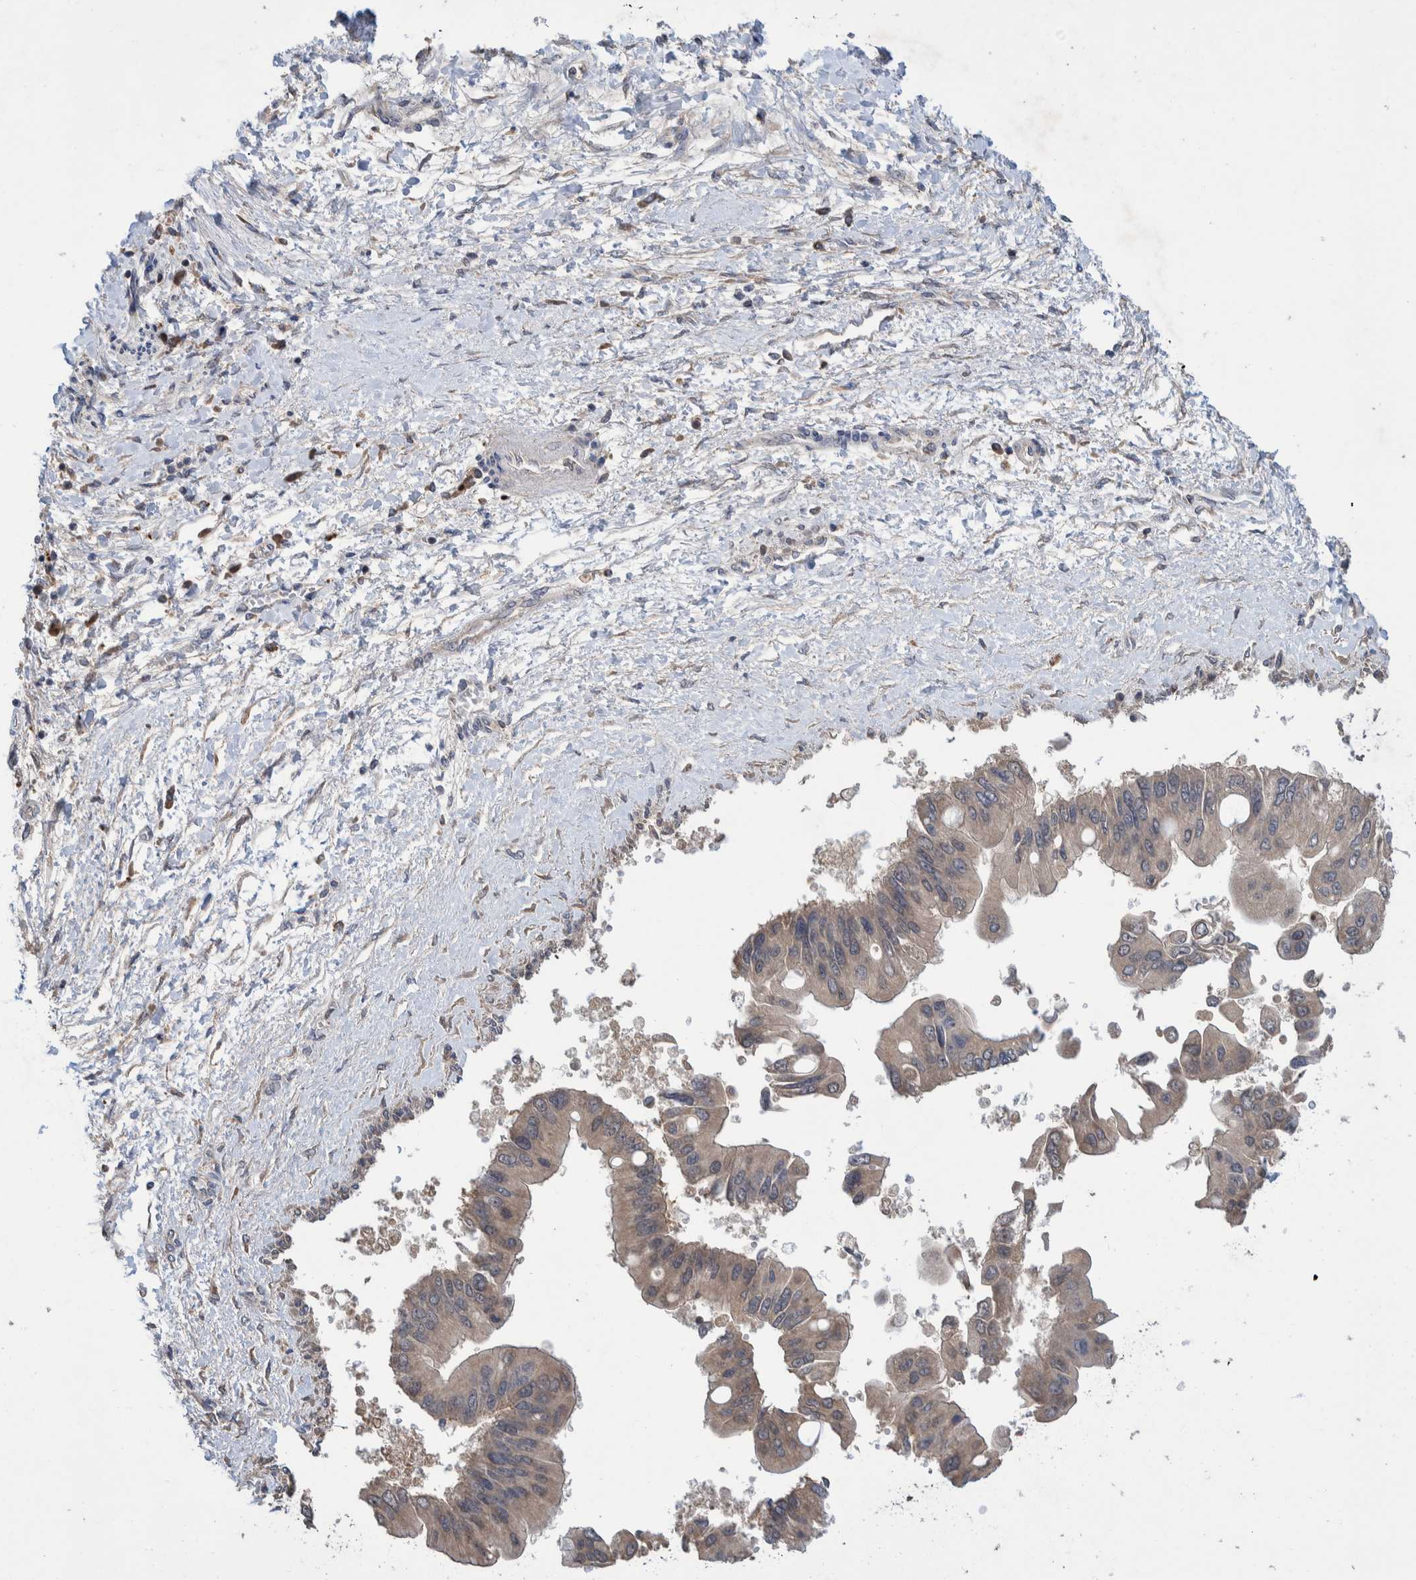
{"staining": {"intensity": "weak", "quantity": "25%-75%", "location": "cytoplasmic/membranous"}, "tissue": "liver cancer", "cell_type": "Tumor cells", "image_type": "cancer", "snomed": [{"axis": "morphology", "description": "Cholangiocarcinoma"}, {"axis": "topography", "description": "Liver"}], "caption": "Liver cancer stained with immunohistochemistry displays weak cytoplasmic/membranous staining in approximately 25%-75% of tumor cells. The staining is performed using DAB (3,3'-diaminobenzidine) brown chromogen to label protein expression. The nuclei are counter-stained blue using hematoxylin.", "gene": "PLPBP", "patient": {"sex": "male", "age": 50}}